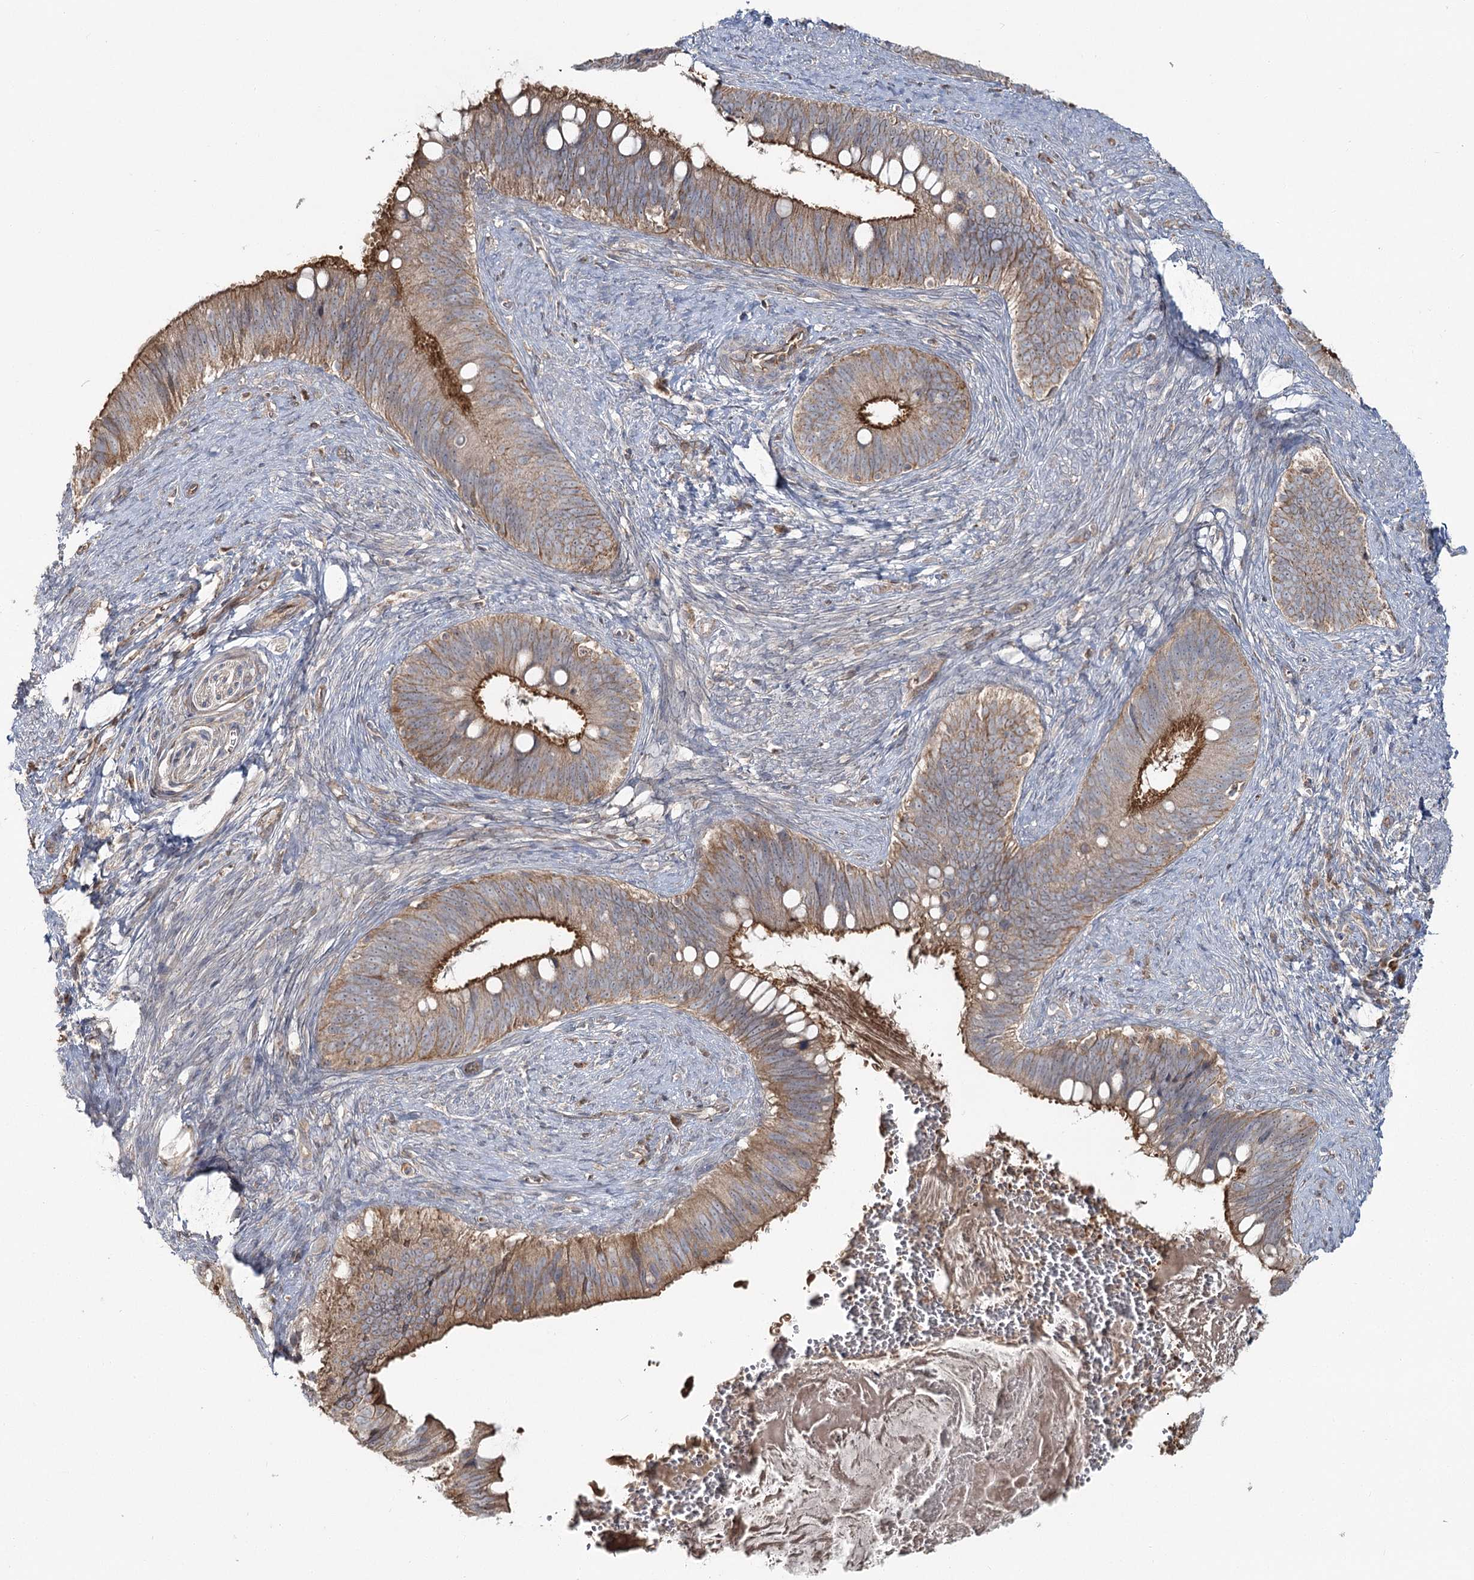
{"staining": {"intensity": "moderate", "quantity": ">75%", "location": "cytoplasmic/membranous"}, "tissue": "cervical cancer", "cell_type": "Tumor cells", "image_type": "cancer", "snomed": [{"axis": "morphology", "description": "Adenocarcinoma, NOS"}, {"axis": "topography", "description": "Cervix"}], "caption": "Immunohistochemical staining of cervical cancer shows medium levels of moderate cytoplasmic/membranous staining in approximately >75% of tumor cells. Immunohistochemistry (ihc) stains the protein in brown and the nuclei are stained blue.", "gene": "PCBD2", "patient": {"sex": "female", "age": 42}}